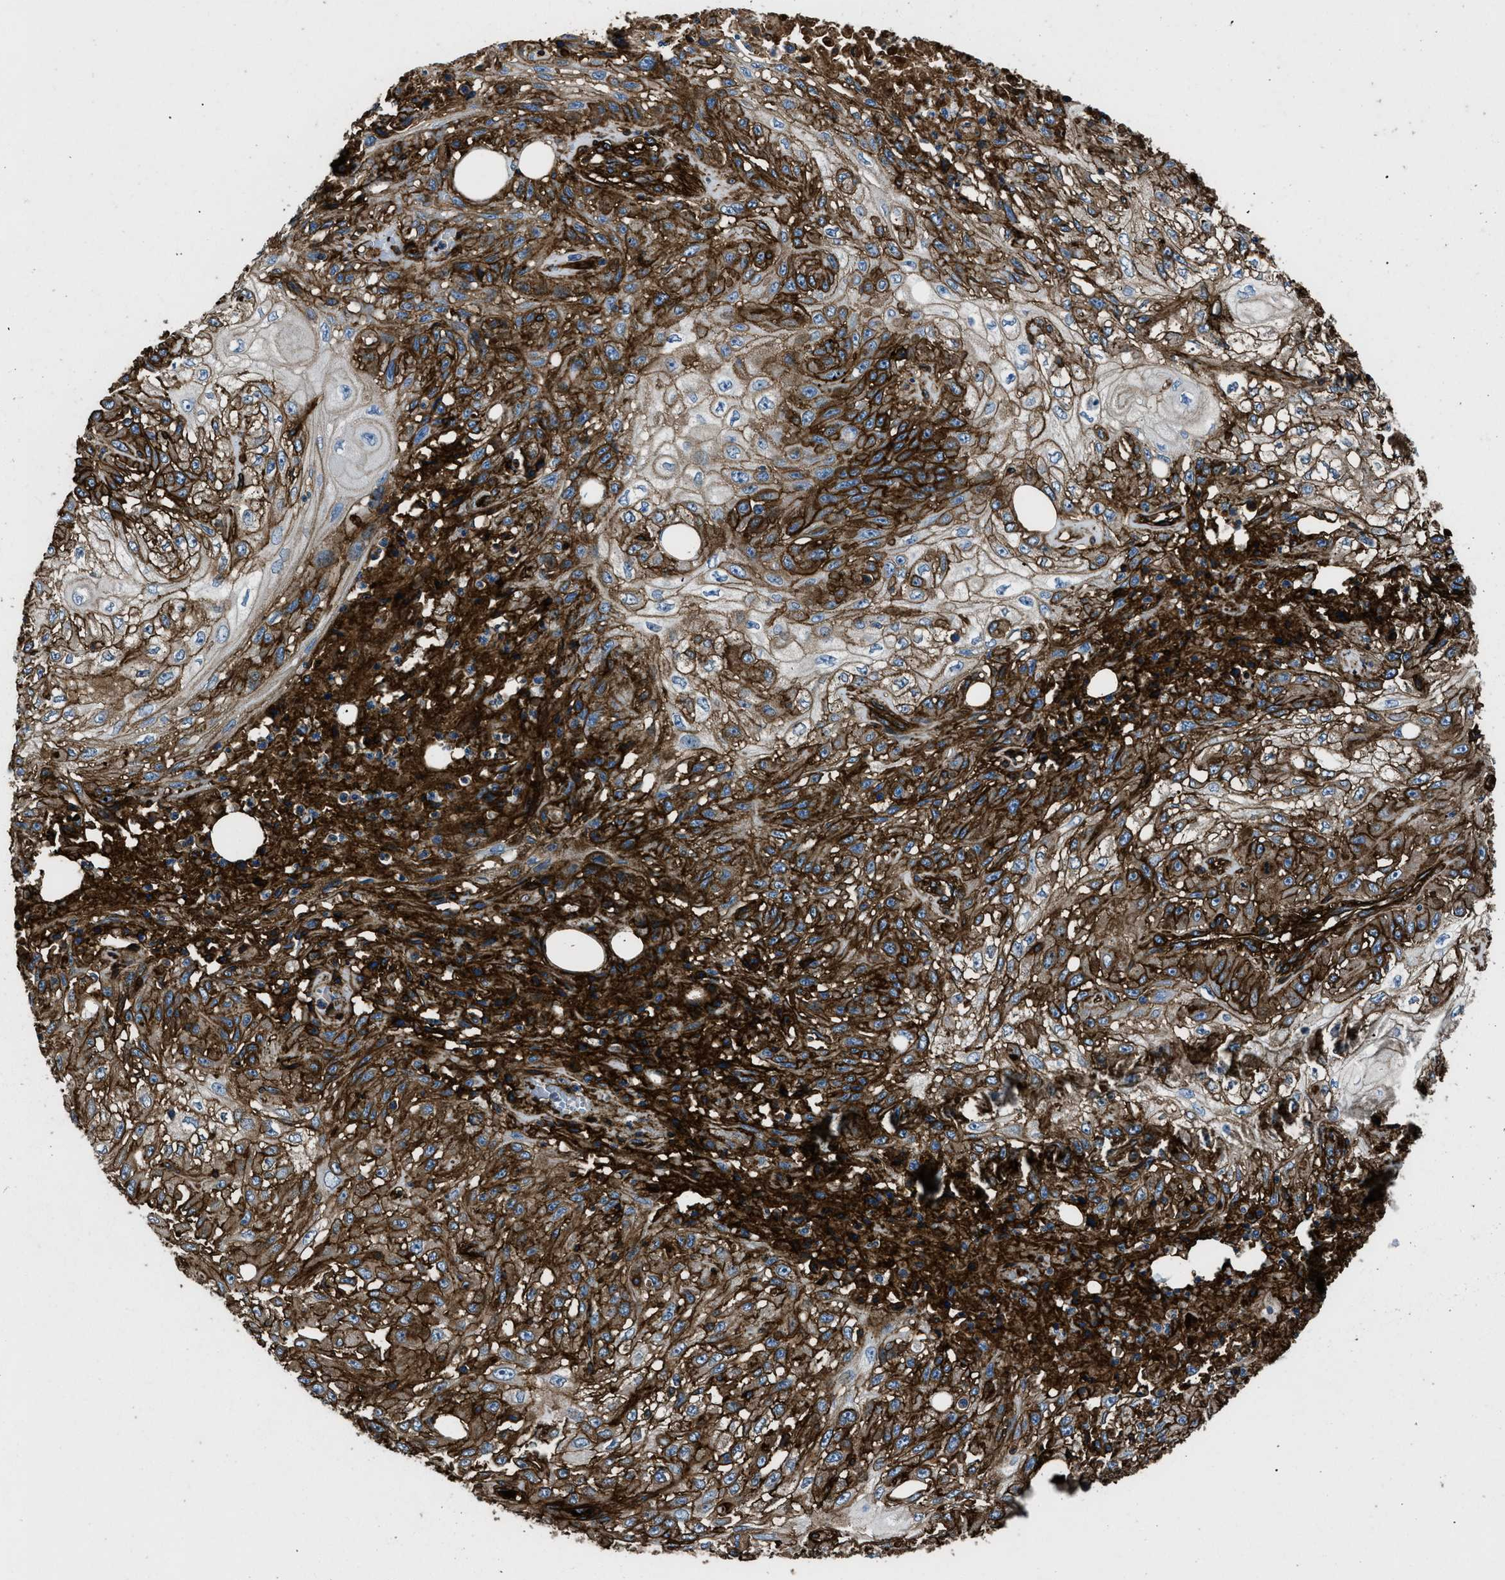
{"staining": {"intensity": "strong", "quantity": ">75%", "location": "cytoplasmic/membranous"}, "tissue": "skin cancer", "cell_type": "Tumor cells", "image_type": "cancer", "snomed": [{"axis": "morphology", "description": "Squamous cell carcinoma, NOS"}, {"axis": "morphology", "description": "Squamous cell carcinoma, metastatic, NOS"}, {"axis": "topography", "description": "Skin"}, {"axis": "topography", "description": "Lymph node"}], "caption": "Immunohistochemical staining of human skin cancer (squamous cell carcinoma) demonstrates strong cytoplasmic/membranous protein expression in approximately >75% of tumor cells.", "gene": "CD276", "patient": {"sex": "male", "age": 75}}